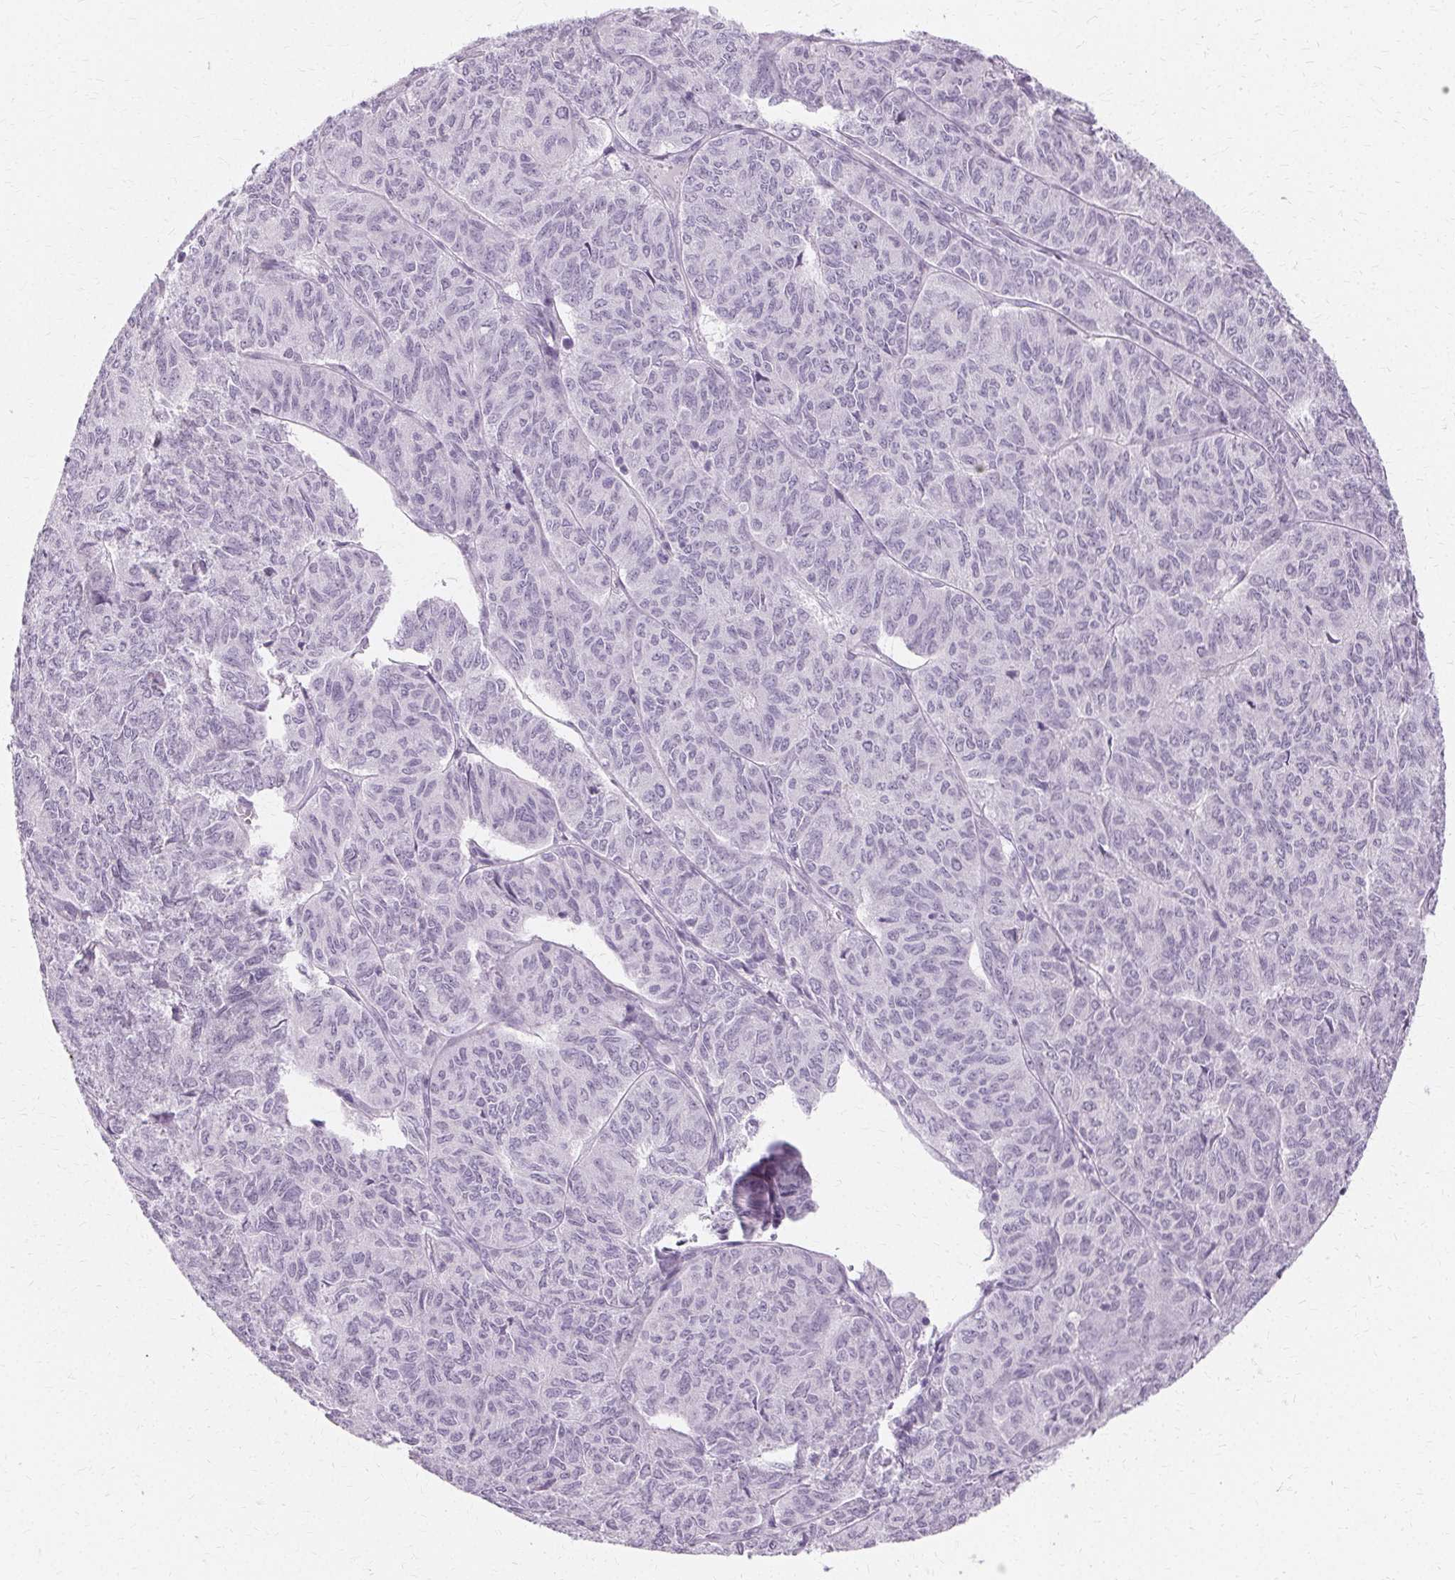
{"staining": {"intensity": "negative", "quantity": "none", "location": "none"}, "tissue": "ovarian cancer", "cell_type": "Tumor cells", "image_type": "cancer", "snomed": [{"axis": "morphology", "description": "Carcinoma, endometroid"}, {"axis": "topography", "description": "Ovary"}], "caption": "Immunohistochemistry (IHC) photomicrograph of ovarian endometroid carcinoma stained for a protein (brown), which reveals no positivity in tumor cells.", "gene": "KRT6C", "patient": {"sex": "female", "age": 80}}